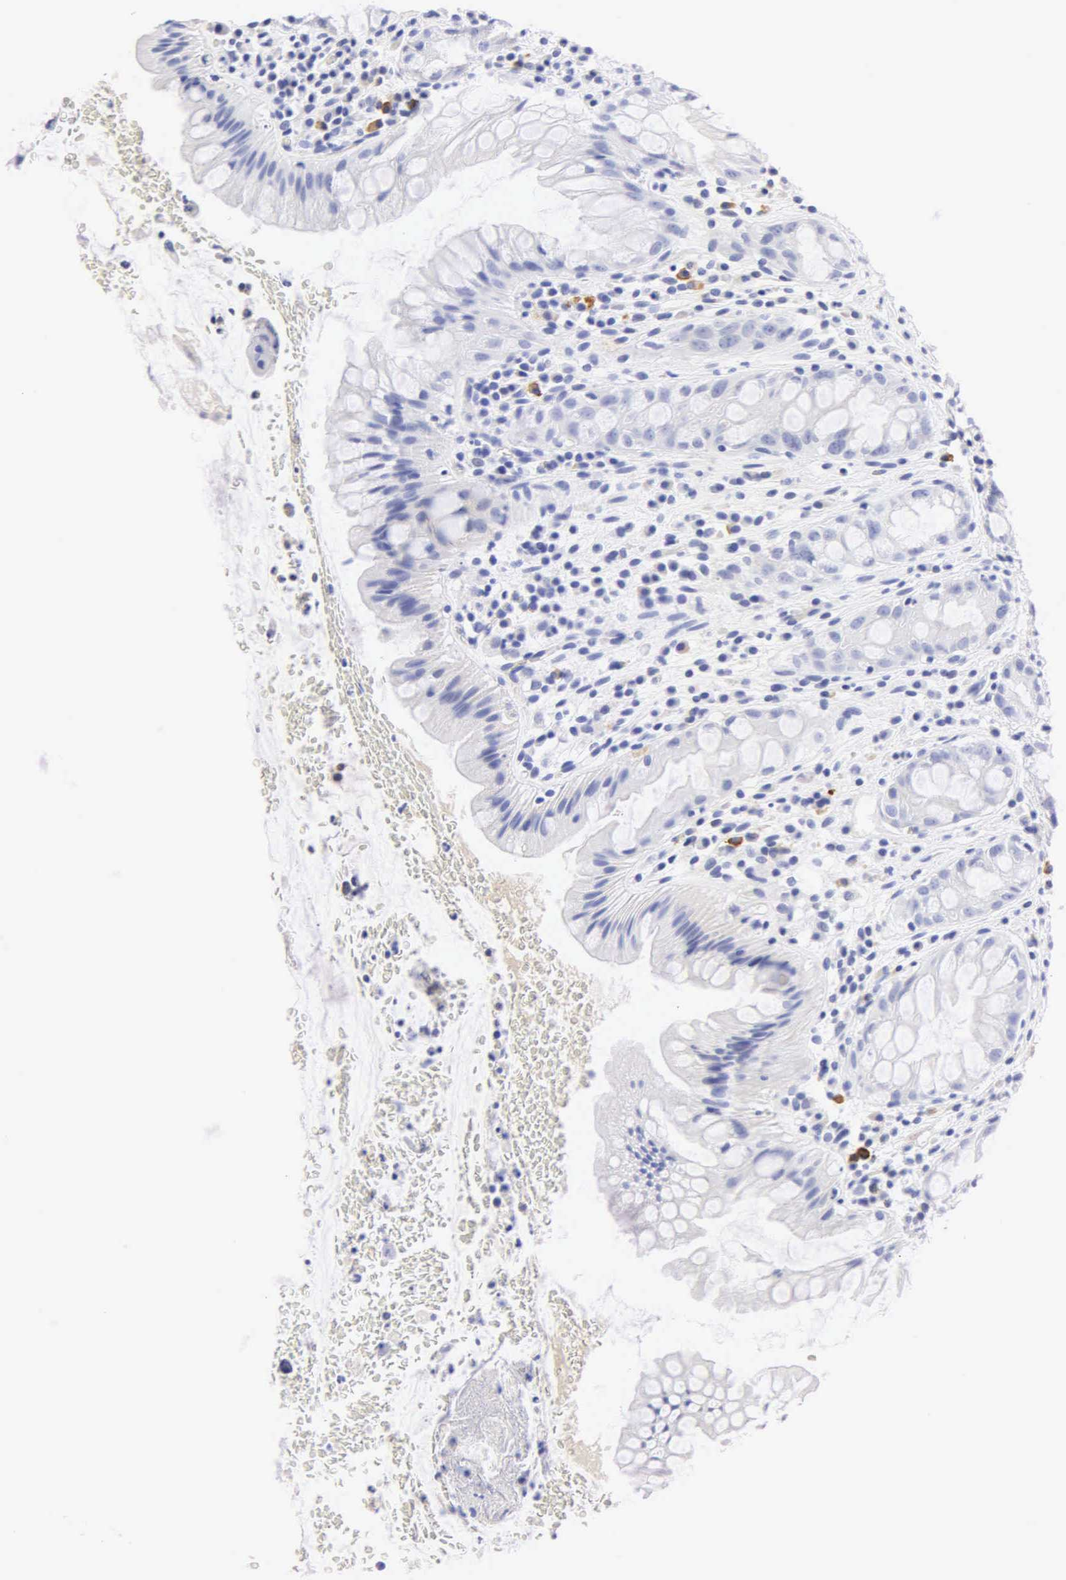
{"staining": {"intensity": "negative", "quantity": "none", "location": "none"}, "tissue": "rectum", "cell_type": "Glandular cells", "image_type": "normal", "snomed": [{"axis": "morphology", "description": "Normal tissue, NOS"}, {"axis": "topography", "description": "Rectum"}], "caption": "This histopathology image is of normal rectum stained with immunohistochemistry (IHC) to label a protein in brown with the nuclei are counter-stained blue. There is no staining in glandular cells.", "gene": "NKX2", "patient": {"sex": "male", "age": 65}}